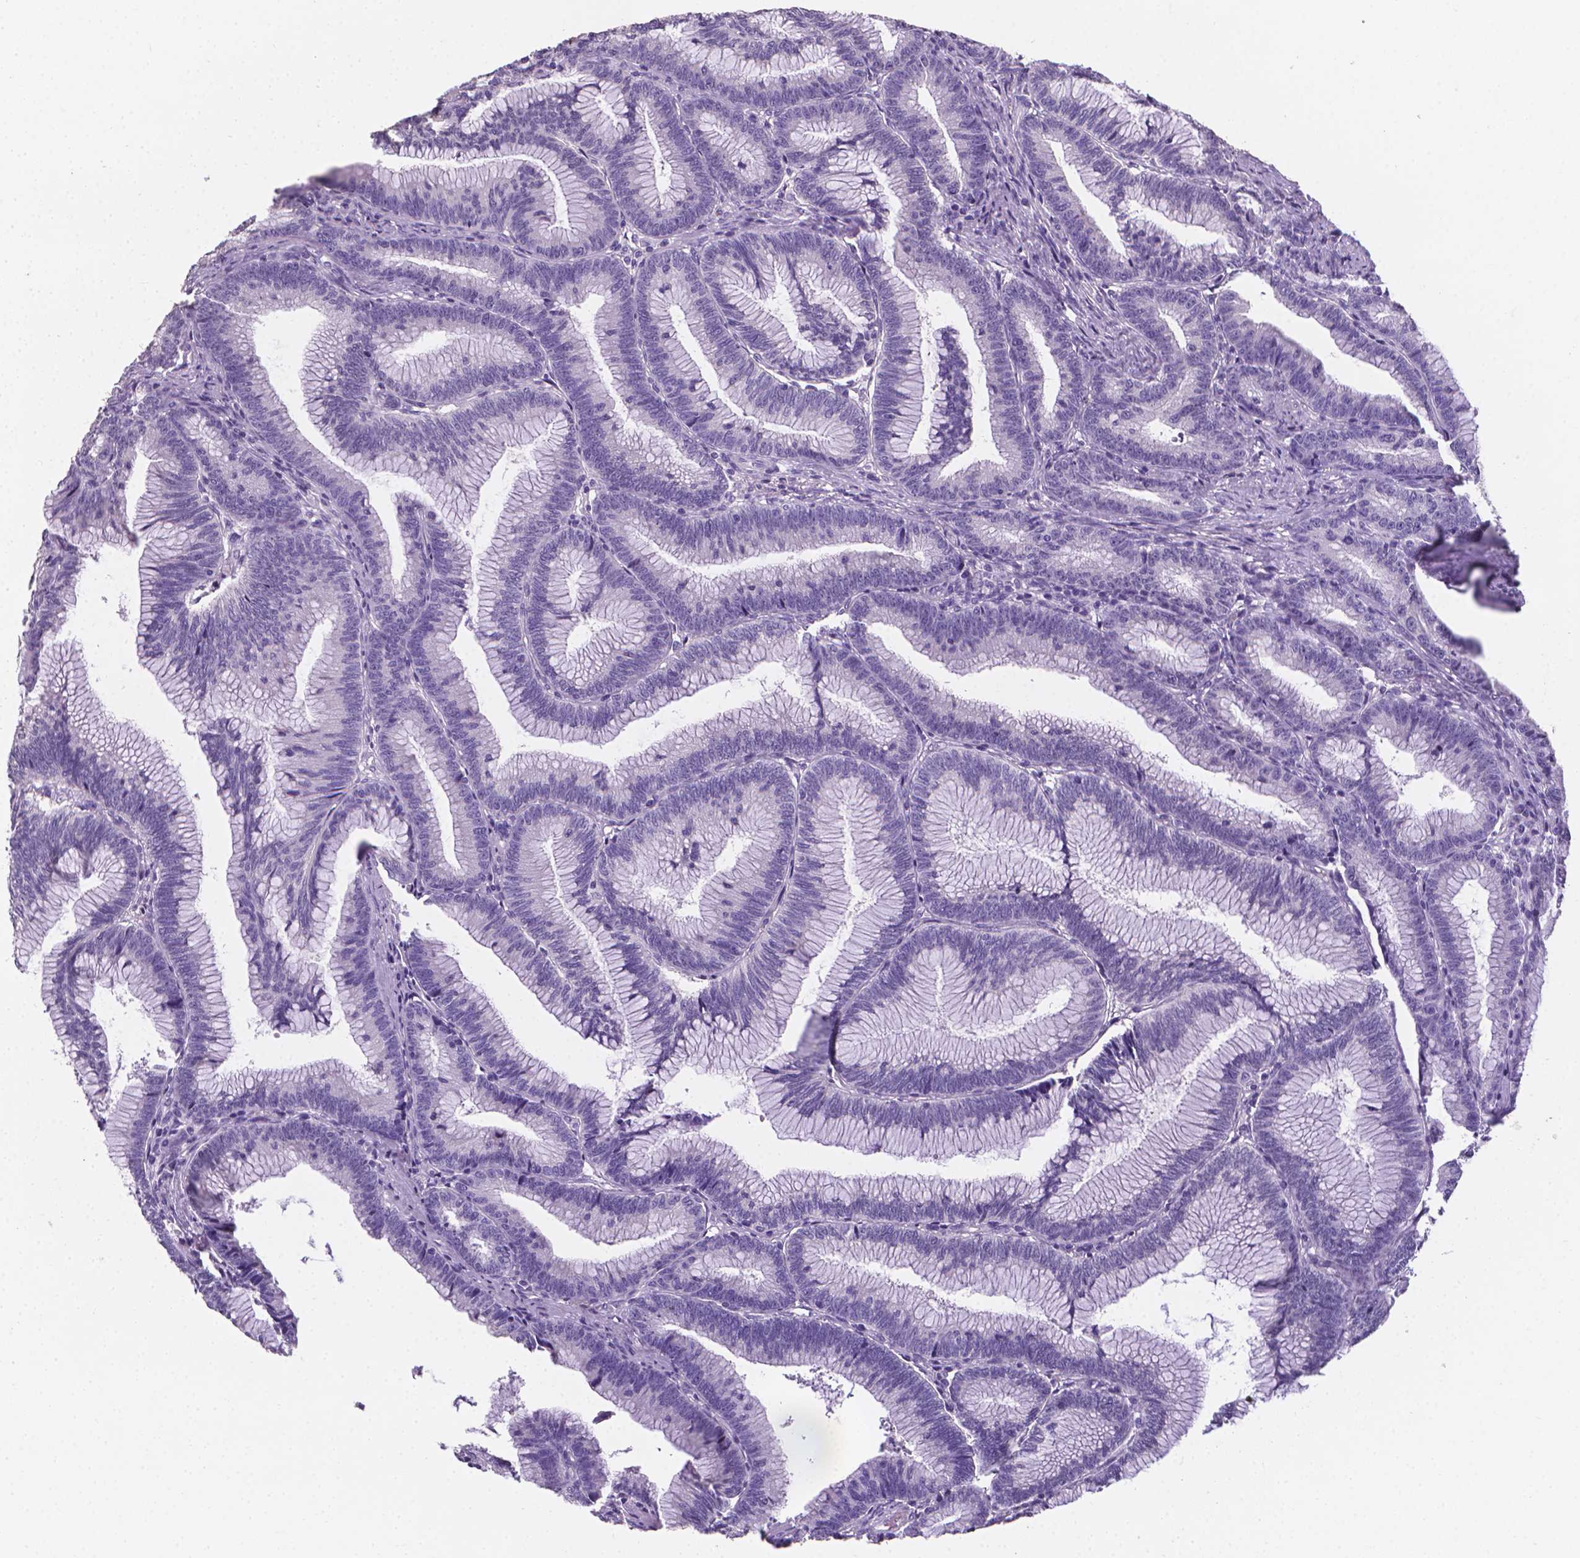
{"staining": {"intensity": "negative", "quantity": "none", "location": "none"}, "tissue": "colorectal cancer", "cell_type": "Tumor cells", "image_type": "cancer", "snomed": [{"axis": "morphology", "description": "Adenocarcinoma, NOS"}, {"axis": "topography", "description": "Colon"}], "caption": "High power microscopy image of an IHC micrograph of colorectal cancer (adenocarcinoma), revealing no significant positivity in tumor cells. The staining is performed using DAB (3,3'-diaminobenzidine) brown chromogen with nuclei counter-stained in using hematoxylin.", "gene": "XPNPEP2", "patient": {"sex": "female", "age": 78}}